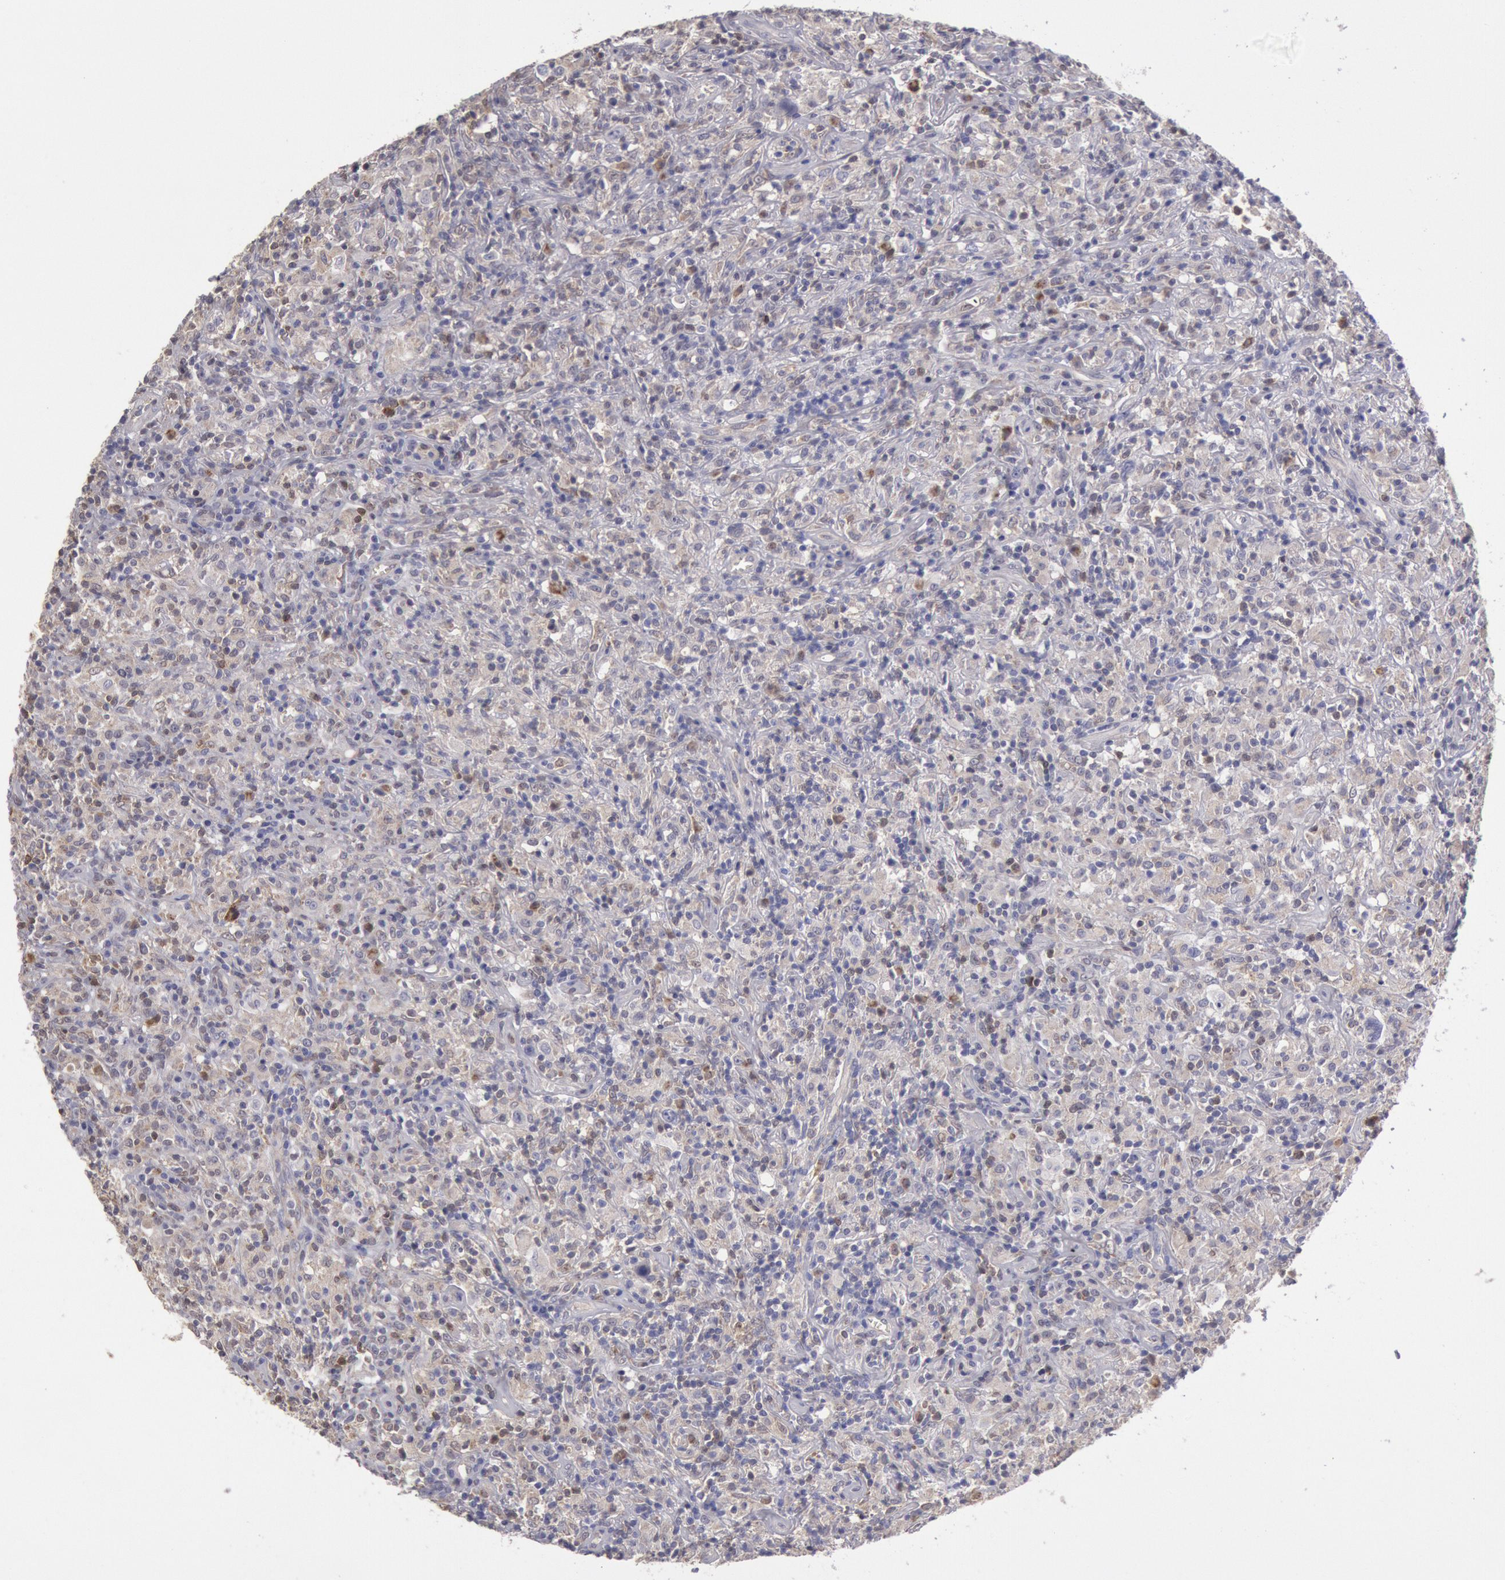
{"staining": {"intensity": "negative", "quantity": "none", "location": "none"}, "tissue": "lymphoma", "cell_type": "Tumor cells", "image_type": "cancer", "snomed": [{"axis": "morphology", "description": "Hodgkin's disease, NOS"}, {"axis": "topography", "description": "Lymph node"}], "caption": "Immunohistochemistry of Hodgkin's disease demonstrates no positivity in tumor cells. (Brightfield microscopy of DAB immunohistochemistry at high magnification).", "gene": "MPST", "patient": {"sex": "male", "age": 46}}